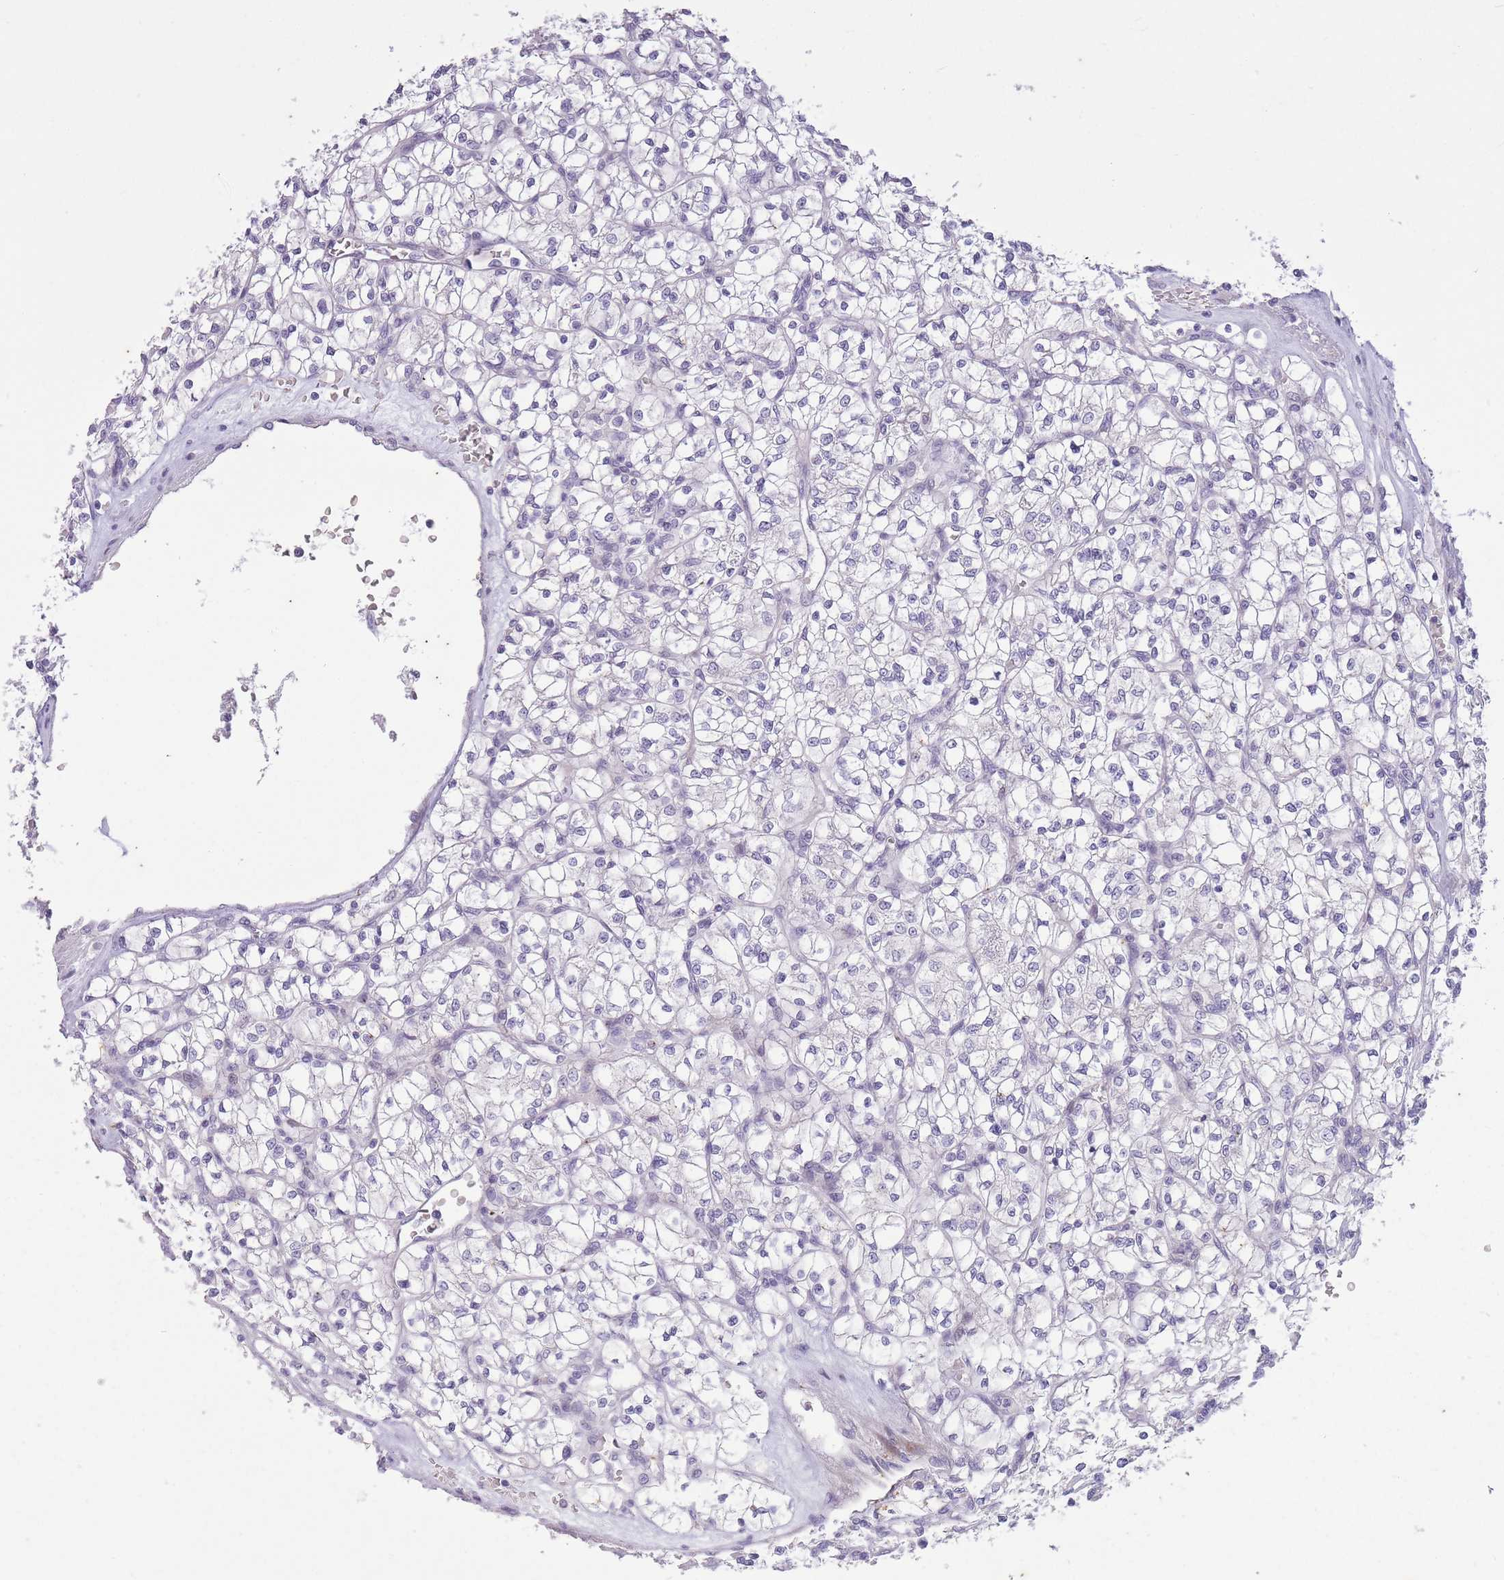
{"staining": {"intensity": "negative", "quantity": "none", "location": "none"}, "tissue": "renal cancer", "cell_type": "Tumor cells", "image_type": "cancer", "snomed": [{"axis": "morphology", "description": "Adenocarcinoma, NOS"}, {"axis": "topography", "description": "Kidney"}], "caption": "Tumor cells show no significant expression in renal cancer (adenocarcinoma).", "gene": "CNTNAP3", "patient": {"sex": "female", "age": 64}}